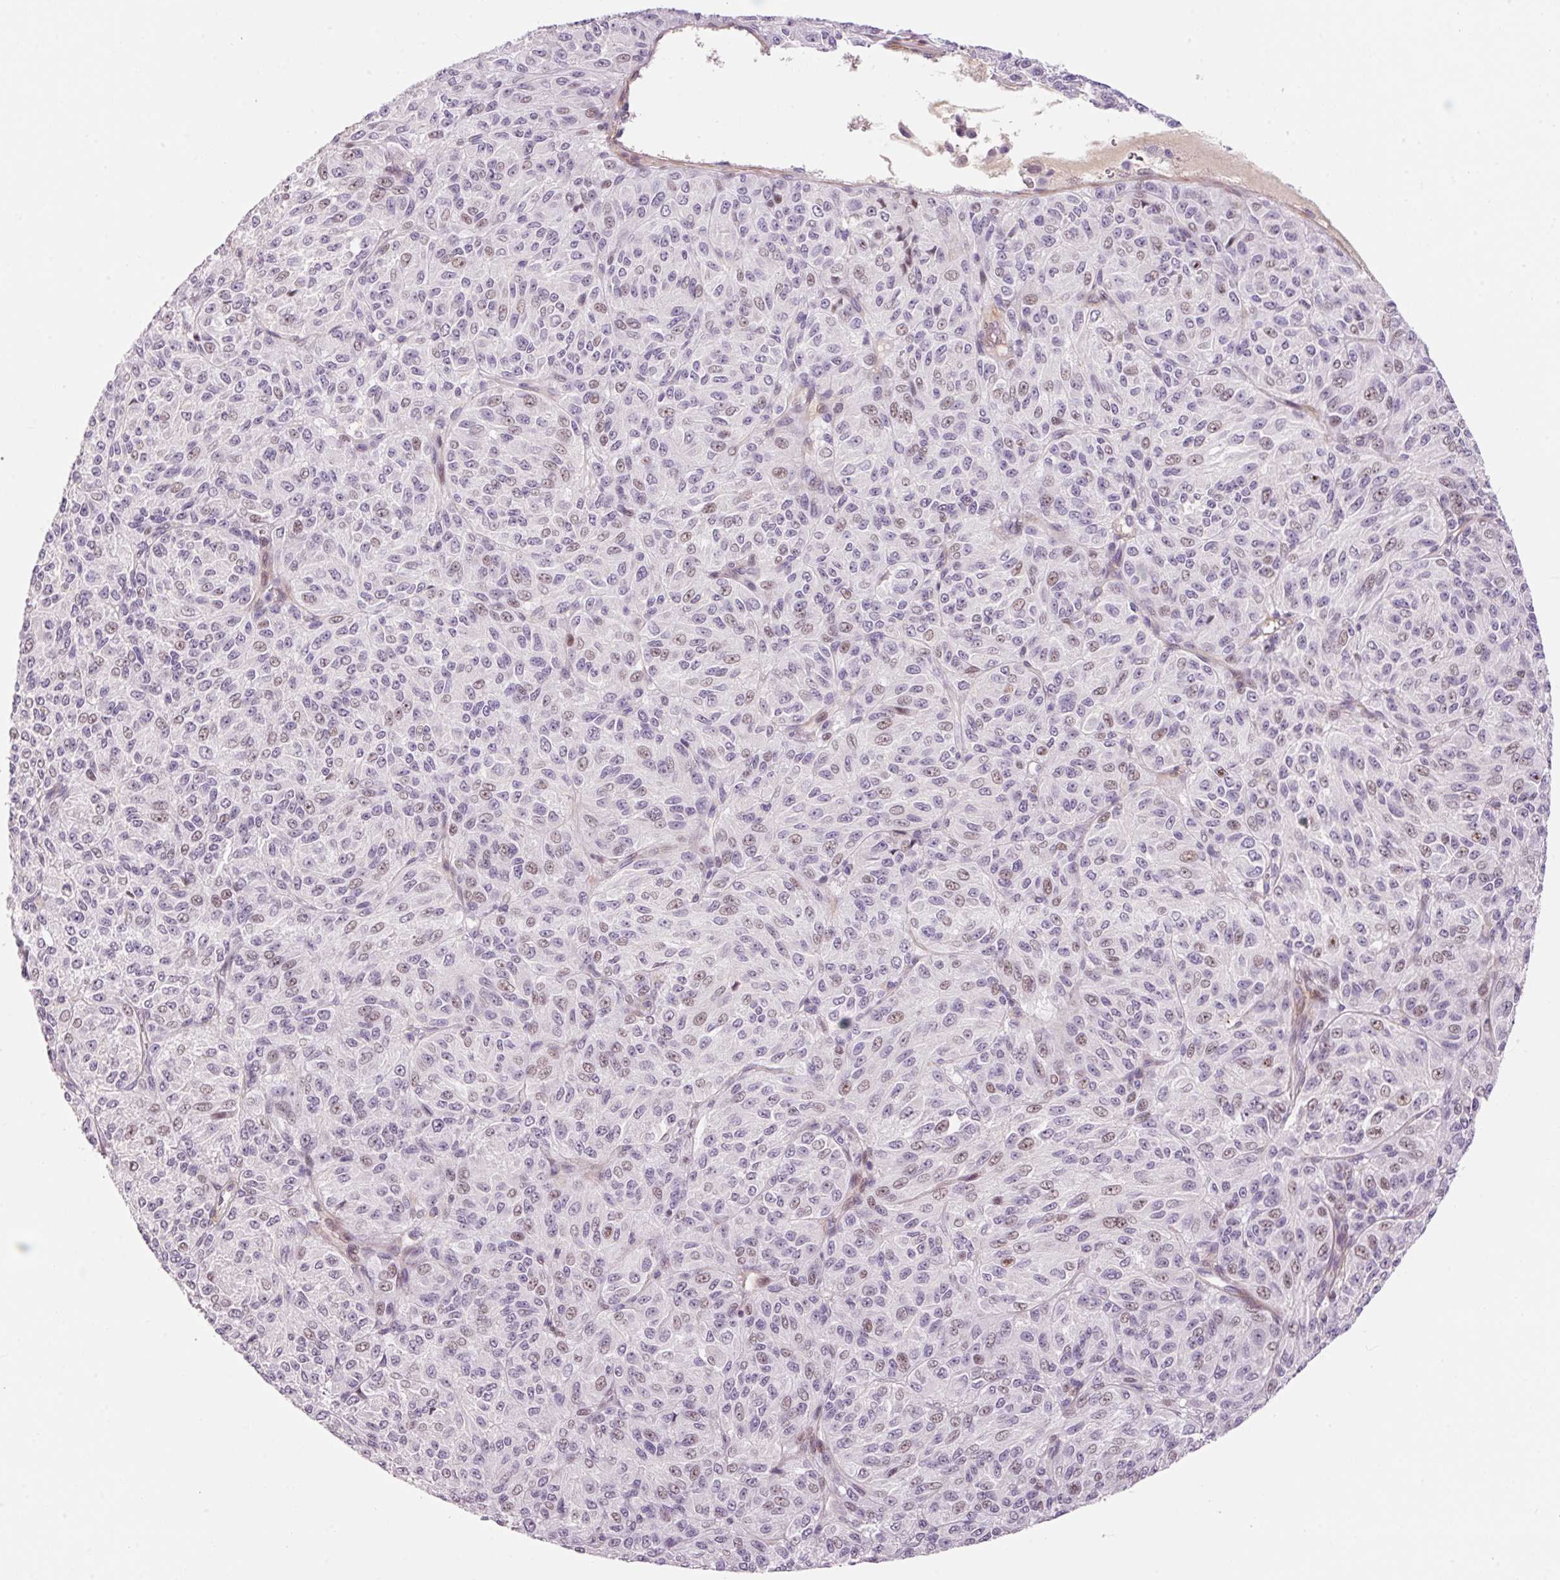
{"staining": {"intensity": "weak", "quantity": "<25%", "location": "nuclear"}, "tissue": "melanoma", "cell_type": "Tumor cells", "image_type": "cancer", "snomed": [{"axis": "morphology", "description": "Malignant melanoma, Metastatic site"}, {"axis": "topography", "description": "Brain"}], "caption": "Photomicrograph shows no protein staining in tumor cells of malignant melanoma (metastatic site) tissue.", "gene": "HNF1A", "patient": {"sex": "female", "age": 56}}